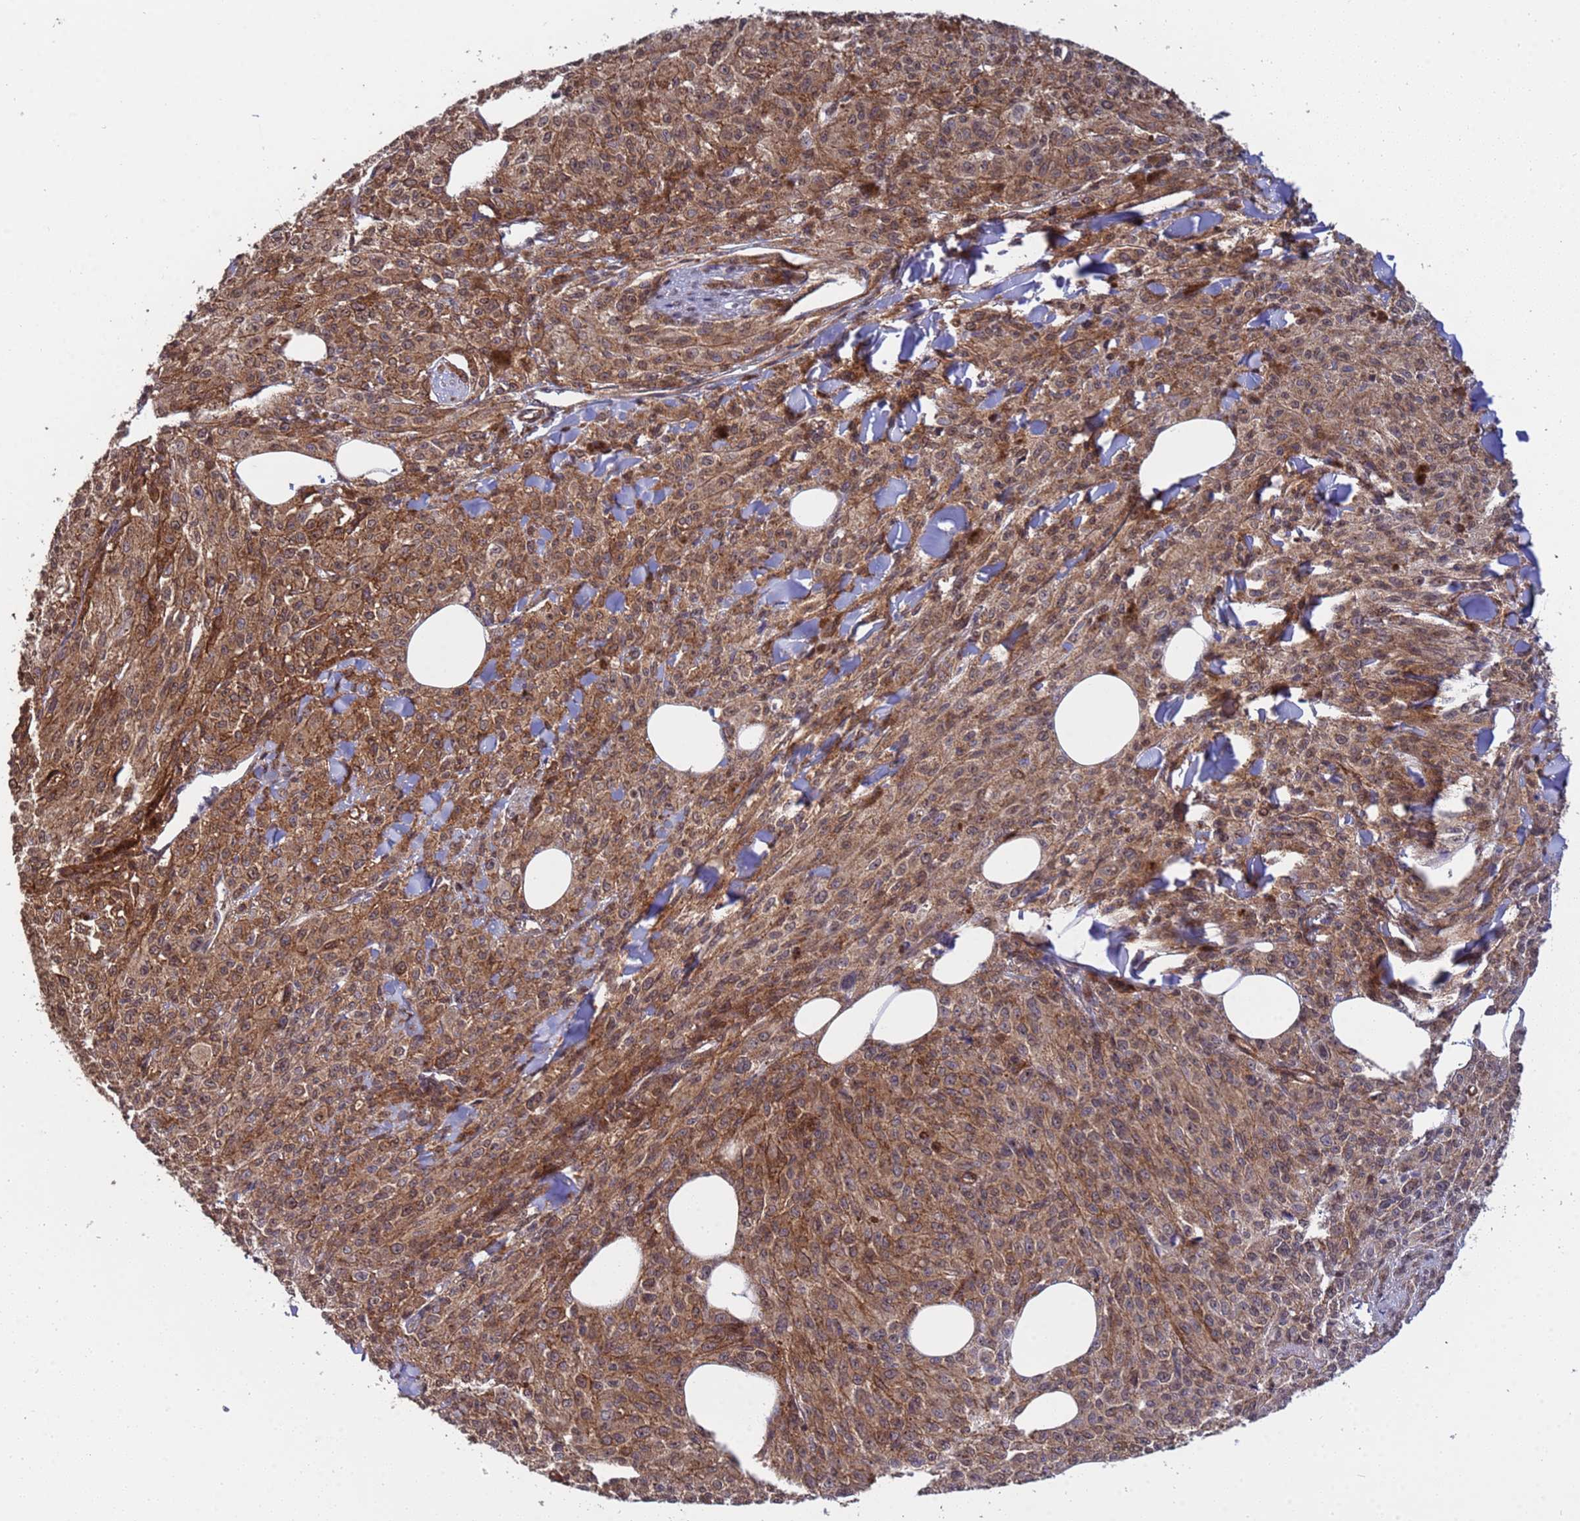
{"staining": {"intensity": "moderate", "quantity": ">75%", "location": "cytoplasmic/membranous"}, "tissue": "melanoma", "cell_type": "Tumor cells", "image_type": "cancer", "snomed": [{"axis": "morphology", "description": "Malignant melanoma, NOS"}, {"axis": "topography", "description": "Skin"}], "caption": "There is medium levels of moderate cytoplasmic/membranous staining in tumor cells of malignant melanoma, as demonstrated by immunohistochemical staining (brown color).", "gene": "TRIP6", "patient": {"sex": "female", "age": 52}}